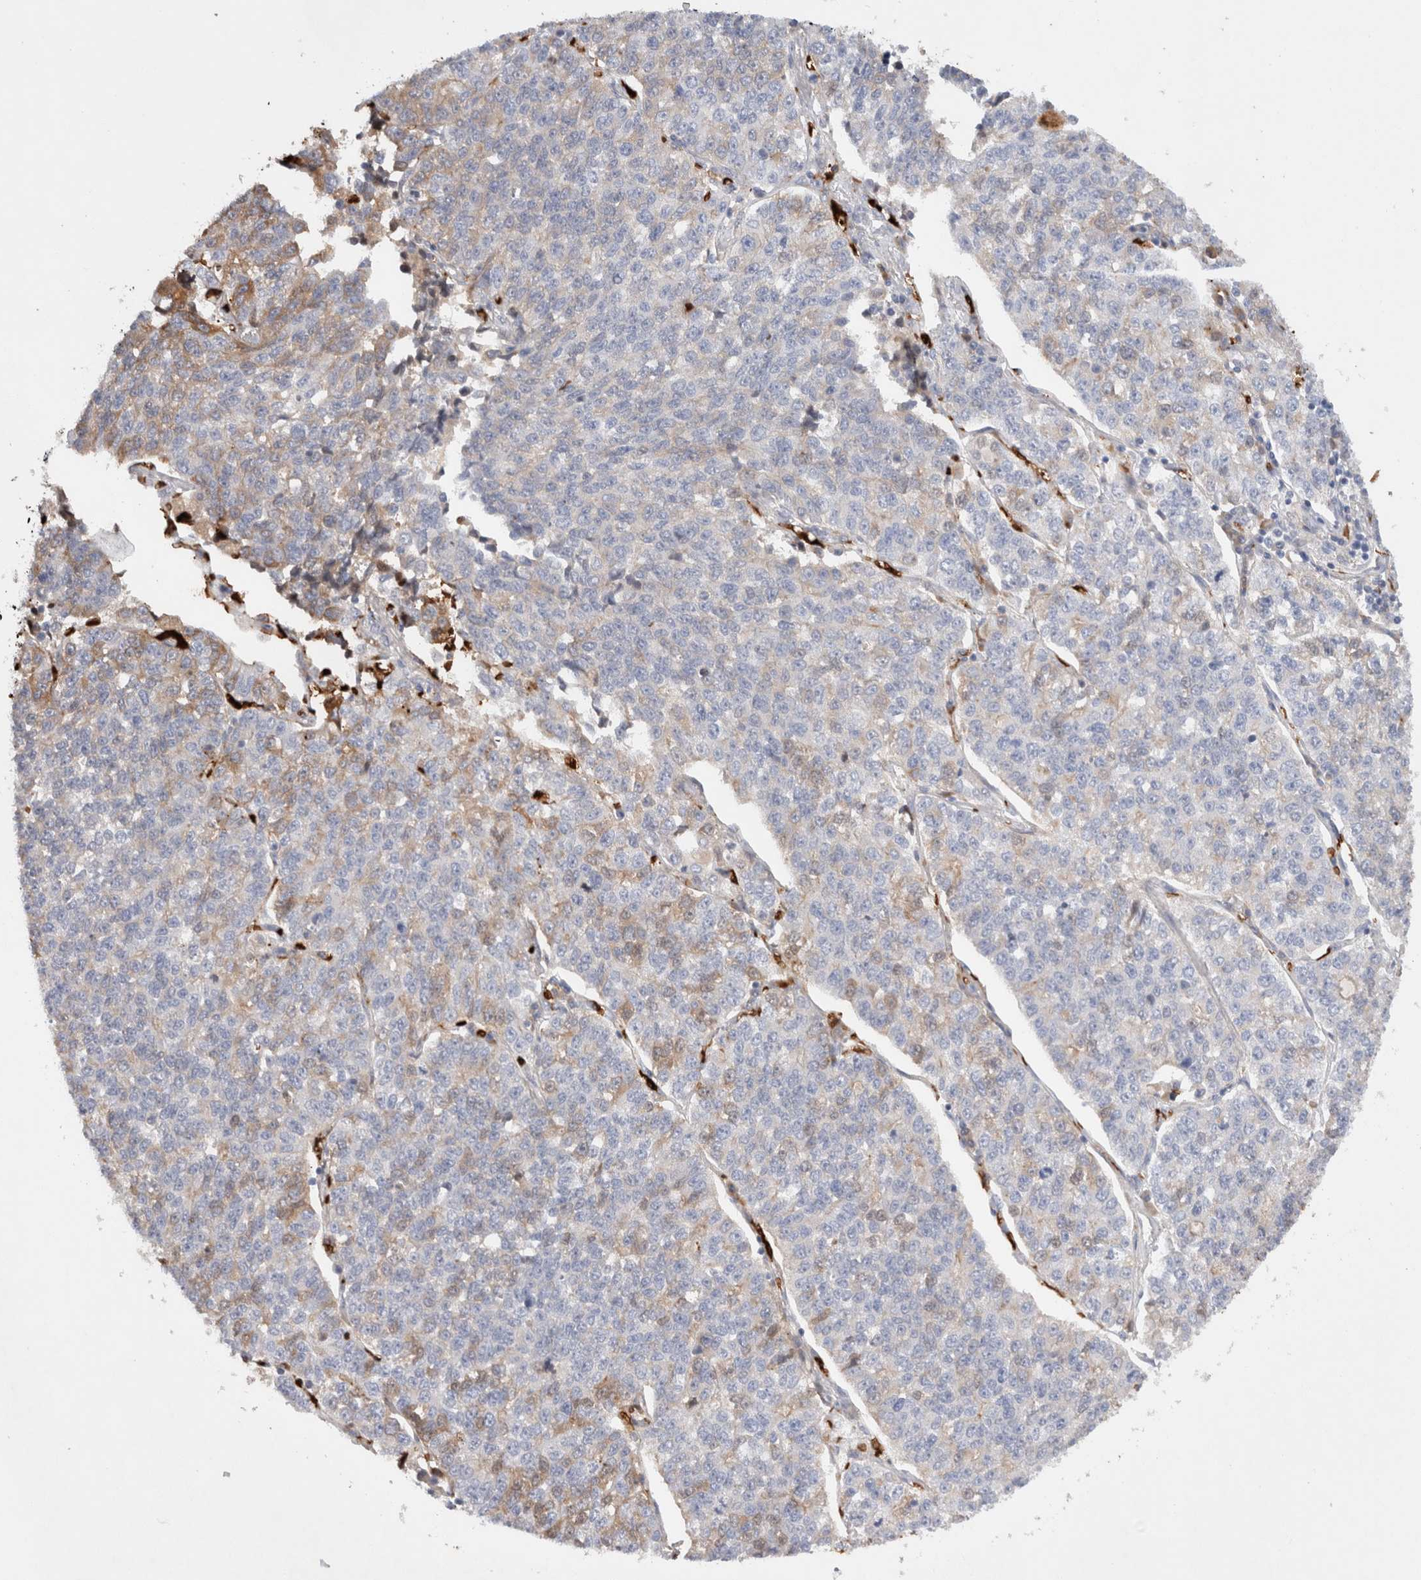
{"staining": {"intensity": "weak", "quantity": "25%-75%", "location": "cytoplasmic/membranous"}, "tissue": "lung cancer", "cell_type": "Tumor cells", "image_type": "cancer", "snomed": [{"axis": "morphology", "description": "Adenocarcinoma, NOS"}, {"axis": "topography", "description": "Lung"}], "caption": "Immunohistochemistry (IHC) image of neoplastic tissue: human lung adenocarcinoma stained using immunohistochemistry (IHC) demonstrates low levels of weak protein expression localized specifically in the cytoplasmic/membranous of tumor cells, appearing as a cytoplasmic/membranous brown color.", "gene": "MST1", "patient": {"sex": "male", "age": 49}}